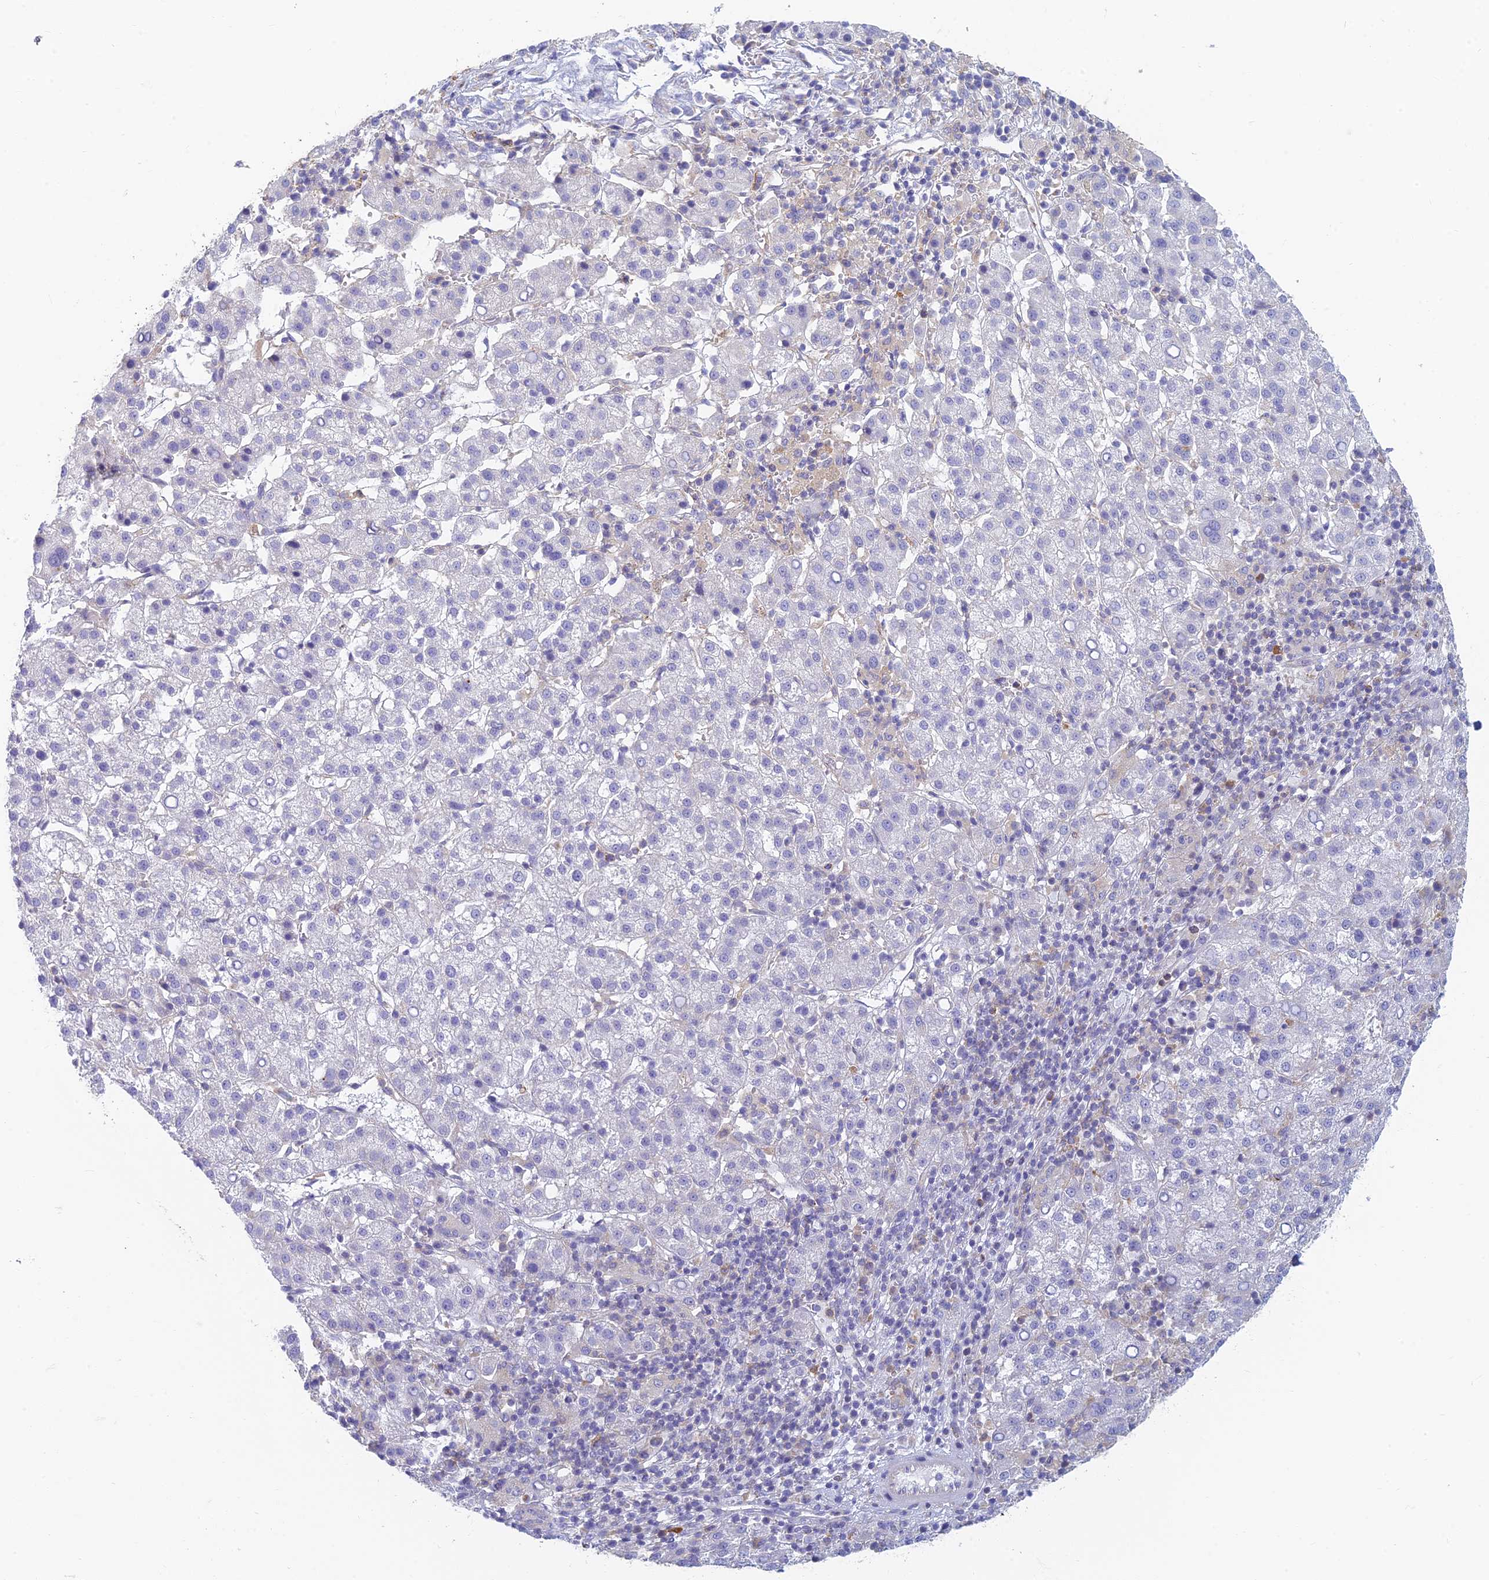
{"staining": {"intensity": "negative", "quantity": "none", "location": "none"}, "tissue": "liver cancer", "cell_type": "Tumor cells", "image_type": "cancer", "snomed": [{"axis": "morphology", "description": "Carcinoma, Hepatocellular, NOS"}, {"axis": "topography", "description": "Liver"}], "caption": "There is no significant positivity in tumor cells of liver hepatocellular carcinoma.", "gene": "STRN4", "patient": {"sex": "female", "age": 58}}